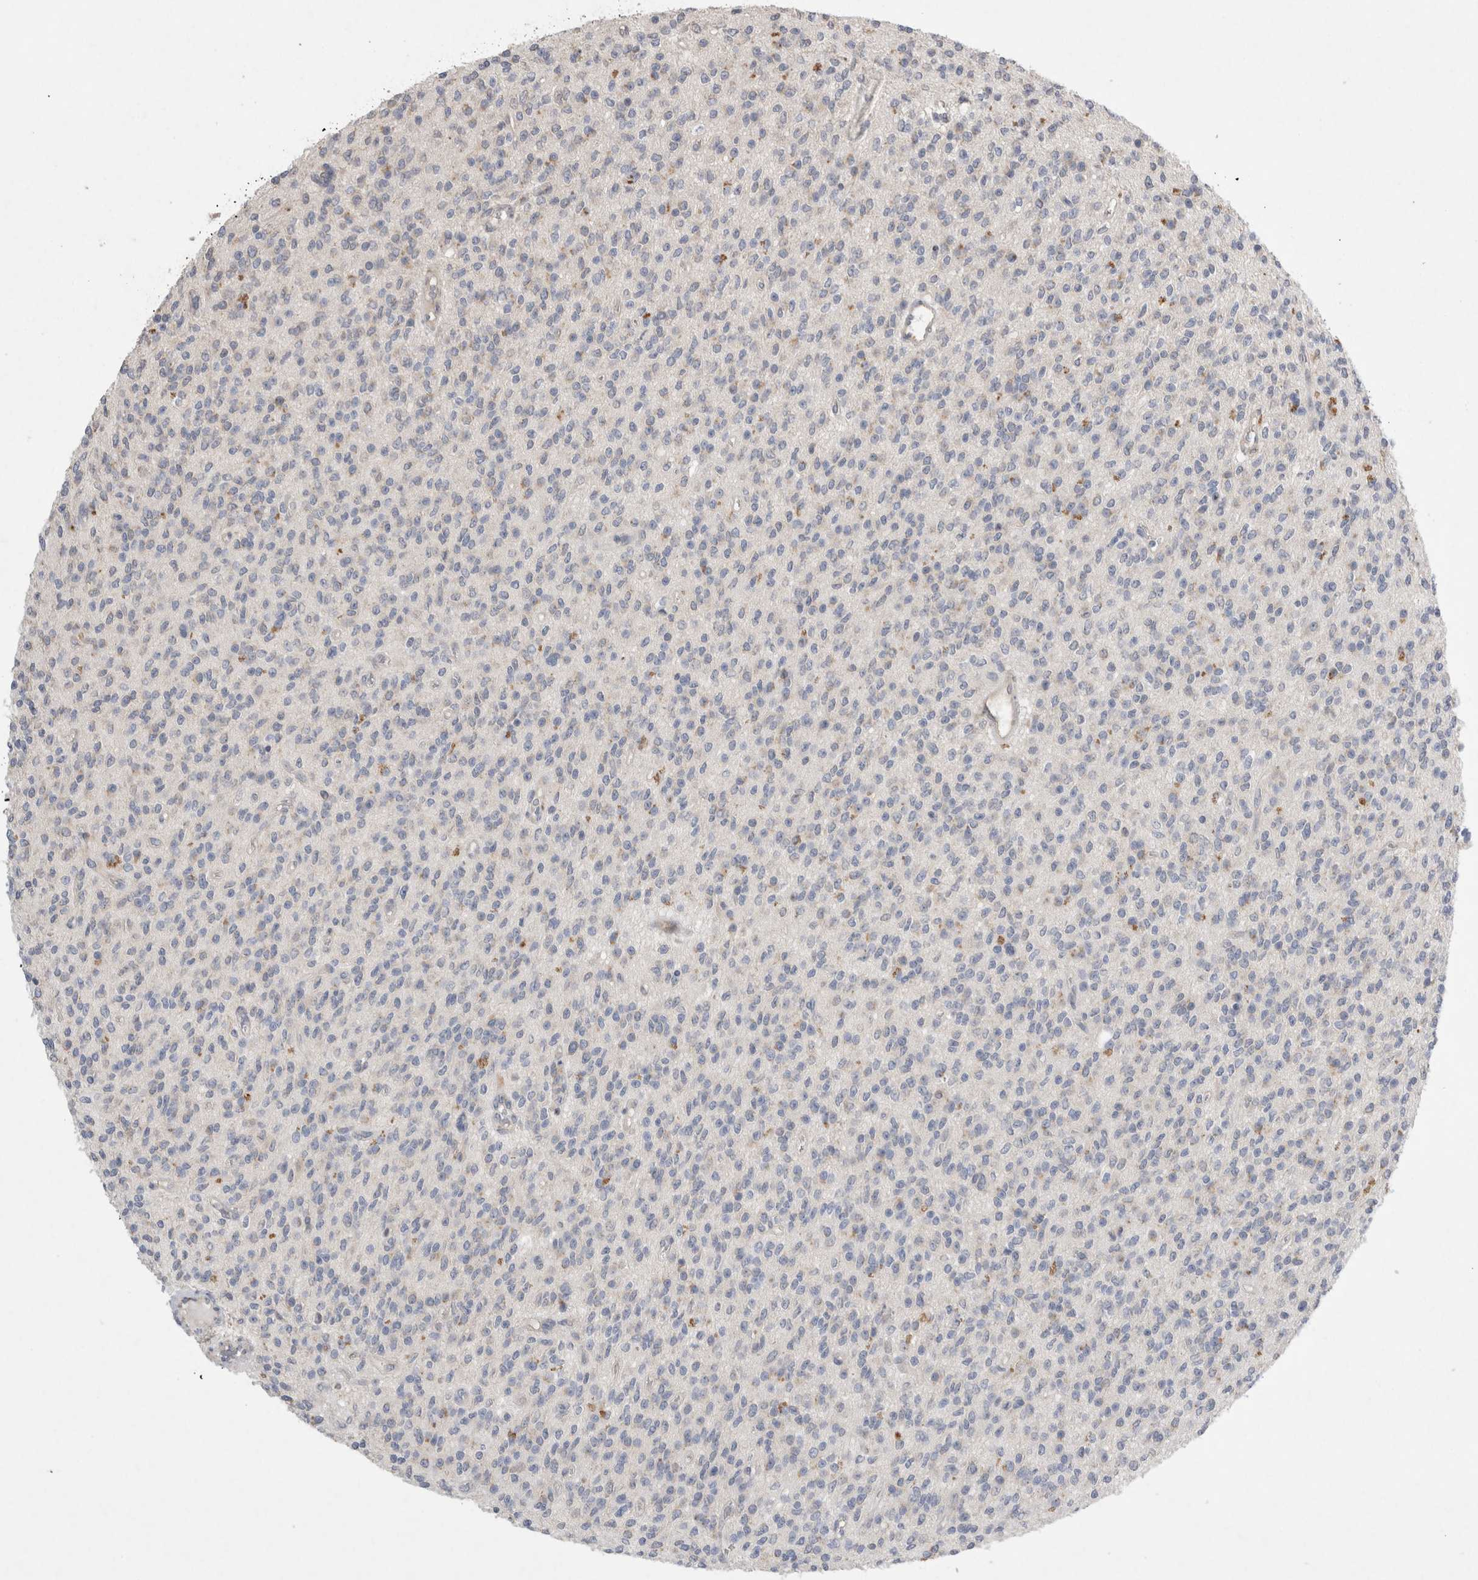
{"staining": {"intensity": "moderate", "quantity": "<25%", "location": "cytoplasmic/membranous"}, "tissue": "glioma", "cell_type": "Tumor cells", "image_type": "cancer", "snomed": [{"axis": "morphology", "description": "Glioma, malignant, High grade"}, {"axis": "topography", "description": "Brain"}], "caption": "Protein analysis of glioma tissue displays moderate cytoplasmic/membranous positivity in approximately <25% of tumor cells.", "gene": "TRMT9B", "patient": {"sex": "male", "age": 34}}